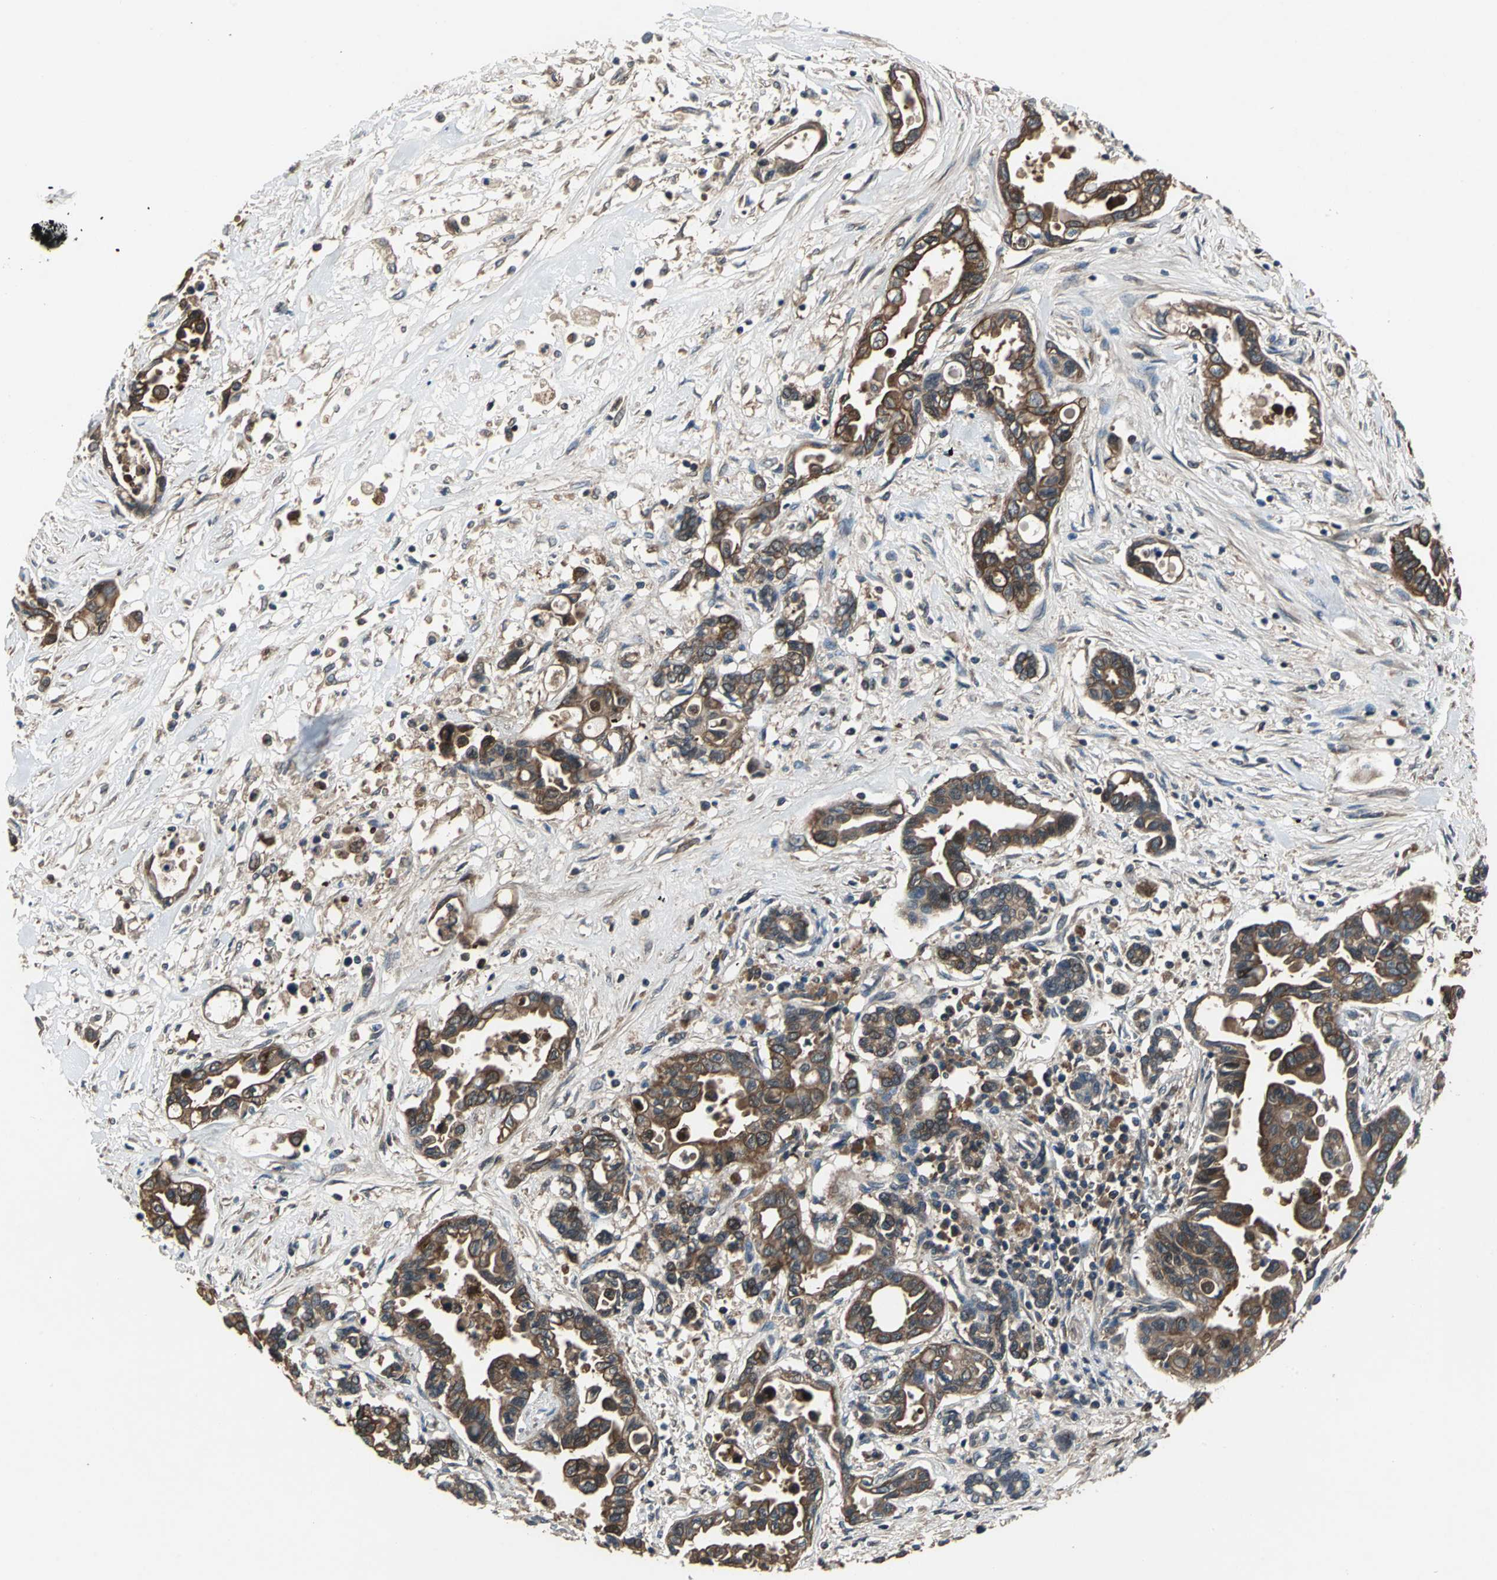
{"staining": {"intensity": "strong", "quantity": ">75%", "location": "cytoplasmic/membranous"}, "tissue": "pancreatic cancer", "cell_type": "Tumor cells", "image_type": "cancer", "snomed": [{"axis": "morphology", "description": "Adenocarcinoma, NOS"}, {"axis": "topography", "description": "Pancreas"}], "caption": "IHC micrograph of human pancreatic adenocarcinoma stained for a protein (brown), which reveals high levels of strong cytoplasmic/membranous expression in about >75% of tumor cells.", "gene": "CAPN1", "patient": {"sex": "female", "age": 57}}